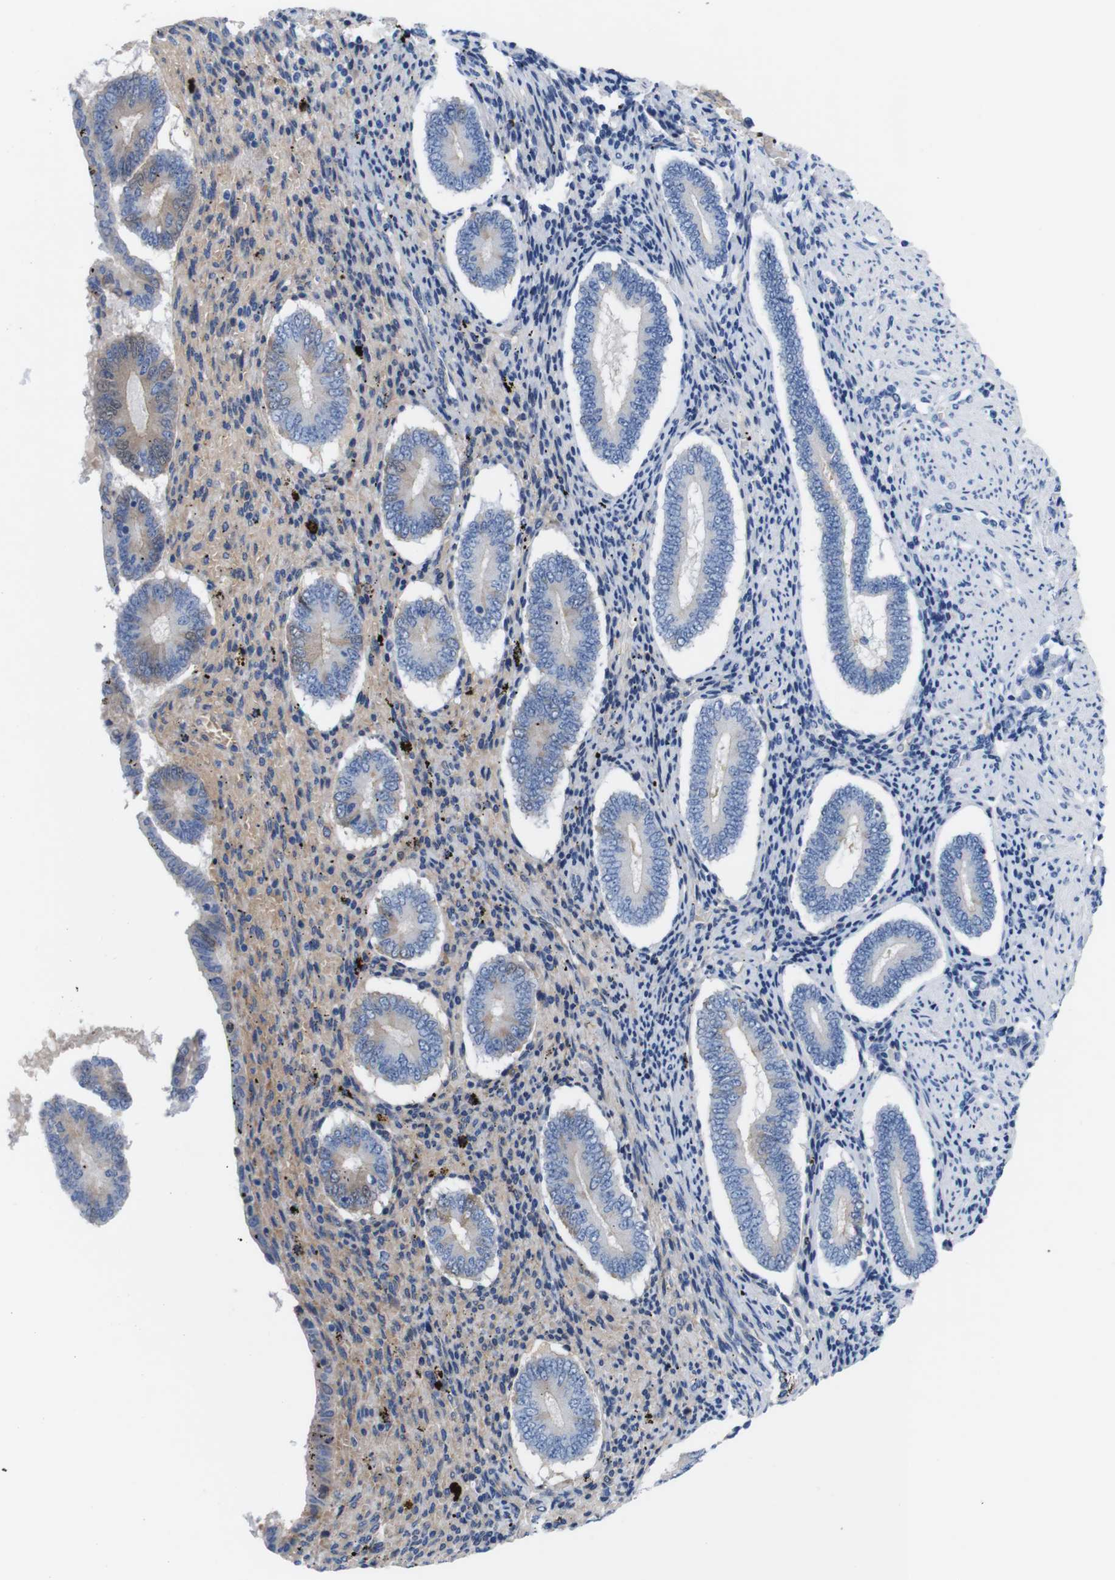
{"staining": {"intensity": "weak", "quantity": "<25%", "location": "cytoplasmic/membranous"}, "tissue": "endometrium", "cell_type": "Cells in endometrial stroma", "image_type": "normal", "snomed": [{"axis": "morphology", "description": "Normal tissue, NOS"}, {"axis": "topography", "description": "Endometrium"}], "caption": "Immunohistochemistry (IHC) photomicrograph of normal endometrium: human endometrium stained with DAB (3,3'-diaminobenzidine) exhibits no significant protein expression in cells in endometrial stroma.", "gene": "C1RL", "patient": {"sex": "female", "age": 42}}